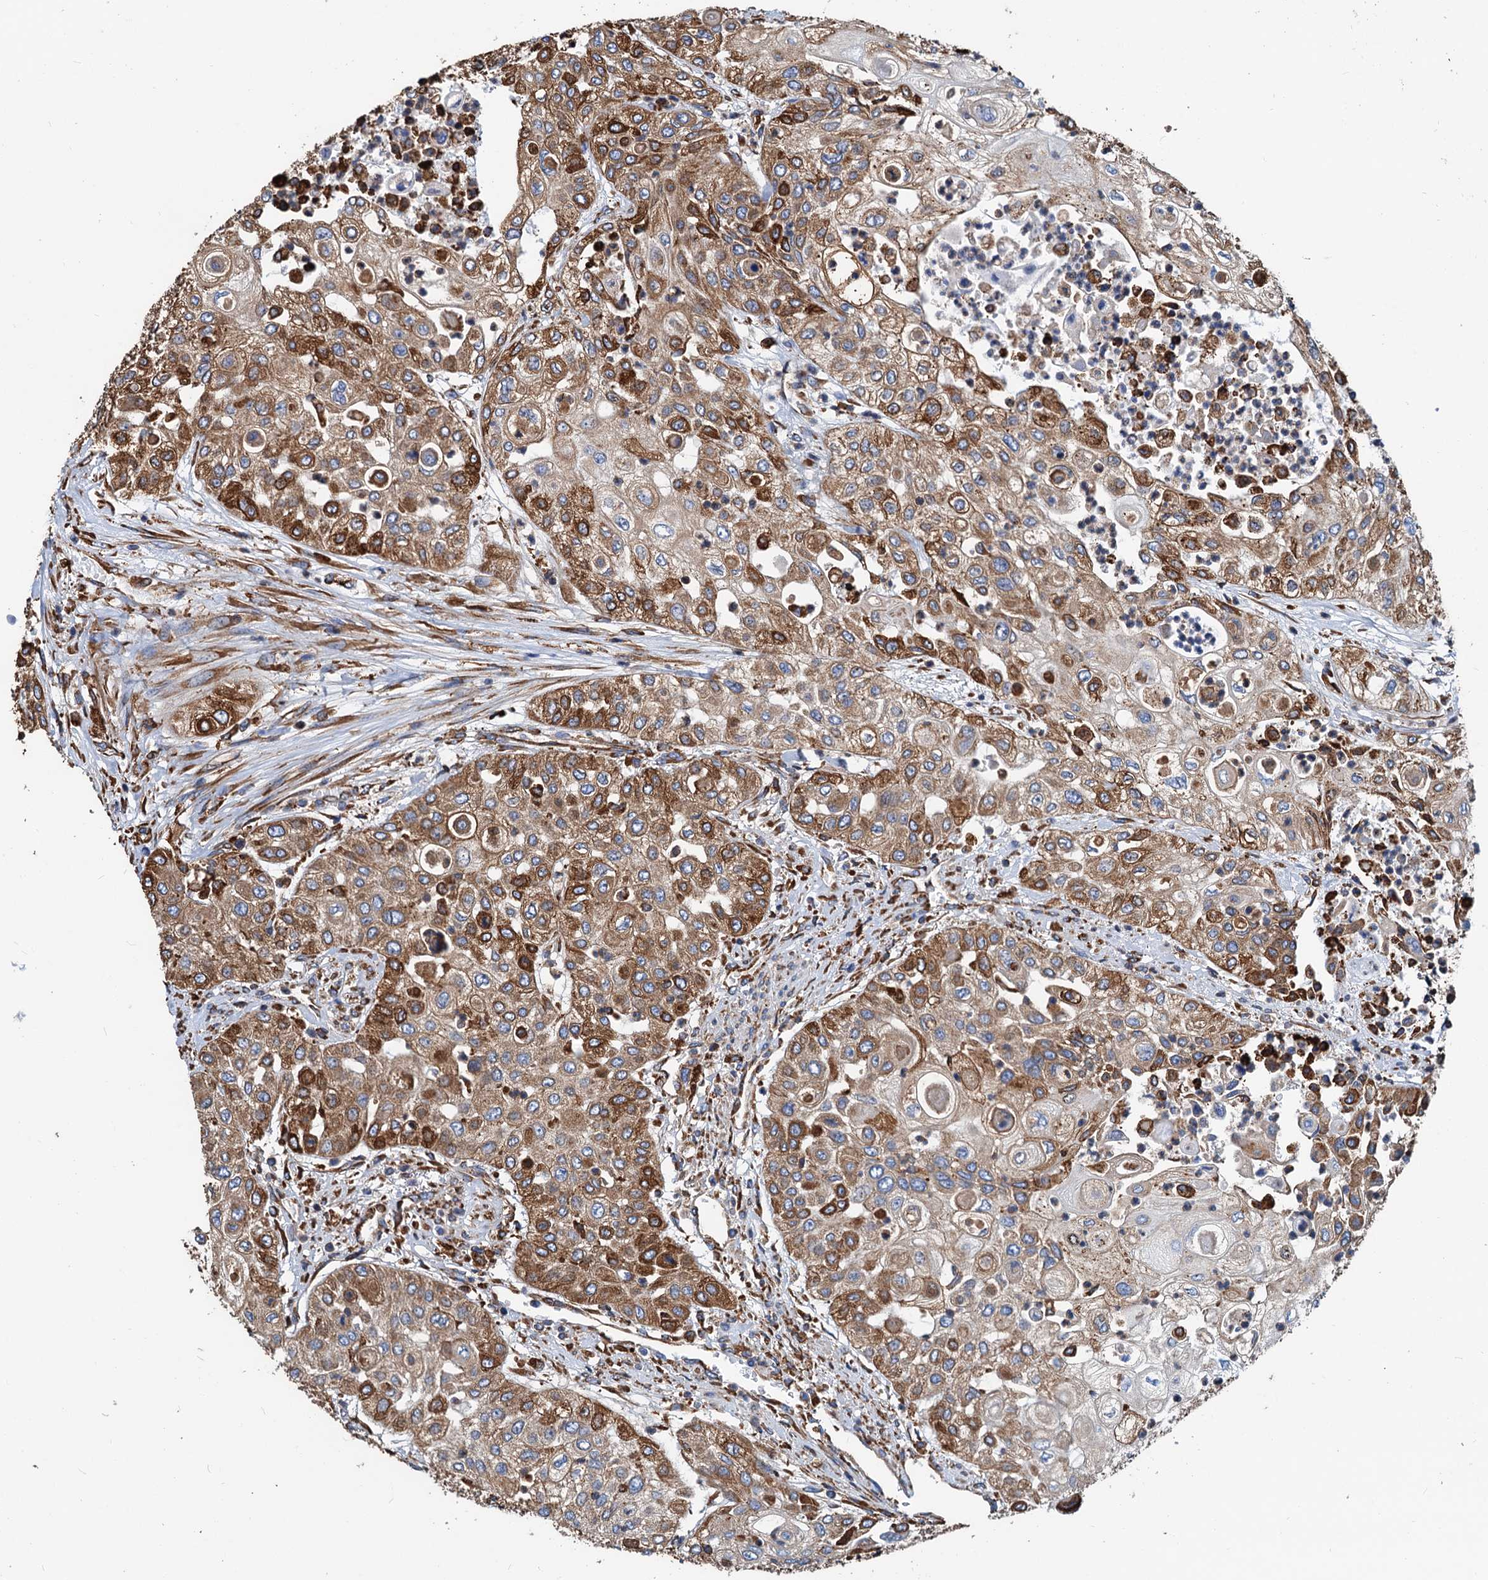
{"staining": {"intensity": "moderate", "quantity": ">75%", "location": "cytoplasmic/membranous"}, "tissue": "urothelial cancer", "cell_type": "Tumor cells", "image_type": "cancer", "snomed": [{"axis": "morphology", "description": "Urothelial carcinoma, High grade"}, {"axis": "topography", "description": "Urinary bladder"}], "caption": "Protein staining of urothelial carcinoma (high-grade) tissue exhibits moderate cytoplasmic/membranous expression in approximately >75% of tumor cells. (Stains: DAB (3,3'-diaminobenzidine) in brown, nuclei in blue, Microscopy: brightfield microscopy at high magnification).", "gene": "HSPA5", "patient": {"sex": "female", "age": 79}}